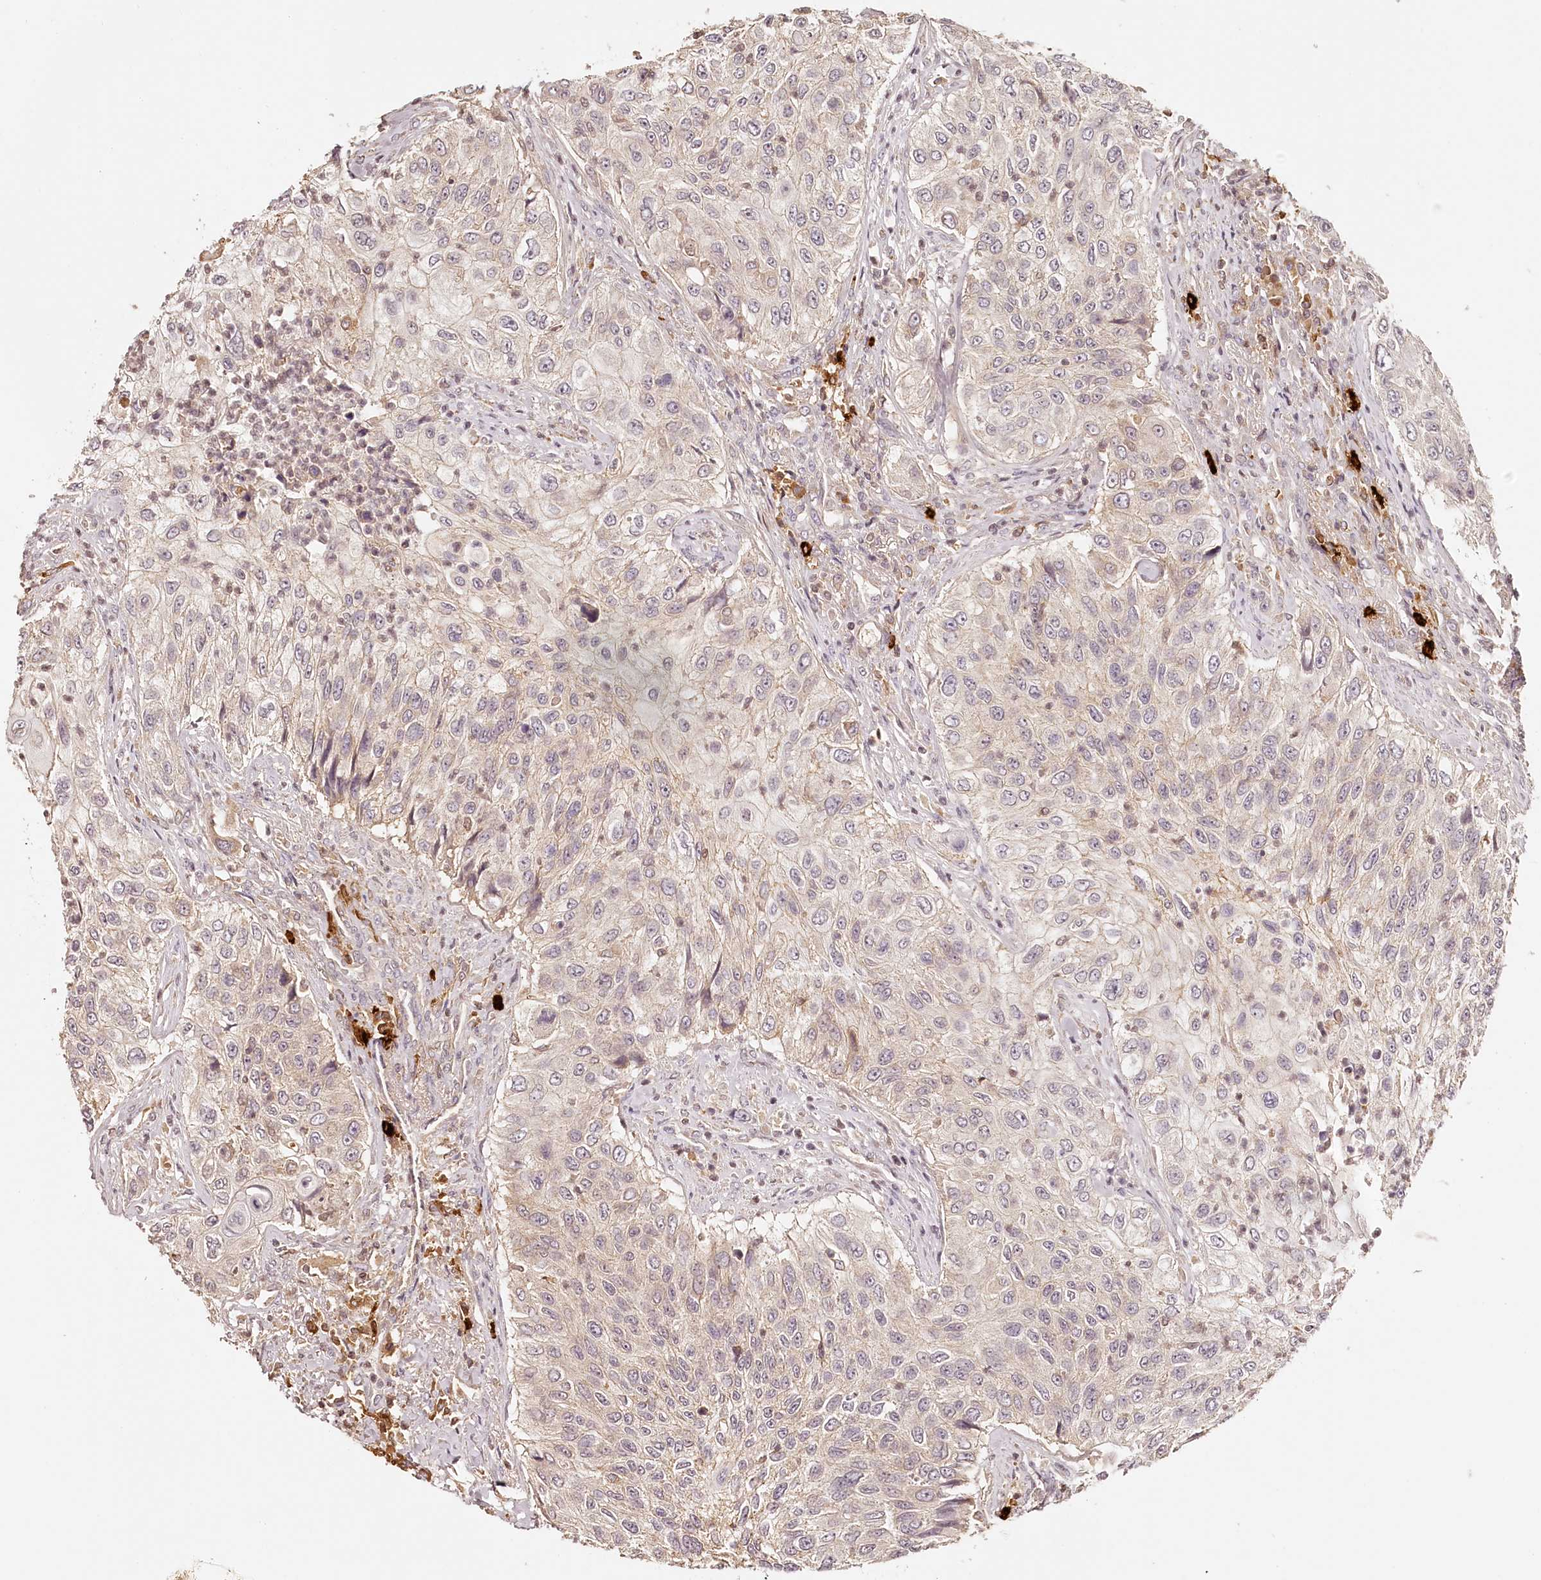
{"staining": {"intensity": "negative", "quantity": "none", "location": "none"}, "tissue": "urothelial cancer", "cell_type": "Tumor cells", "image_type": "cancer", "snomed": [{"axis": "morphology", "description": "Urothelial carcinoma, High grade"}, {"axis": "topography", "description": "Urinary bladder"}], "caption": "This photomicrograph is of urothelial cancer stained with IHC to label a protein in brown with the nuclei are counter-stained blue. There is no staining in tumor cells.", "gene": "SYNGR1", "patient": {"sex": "female", "age": 60}}